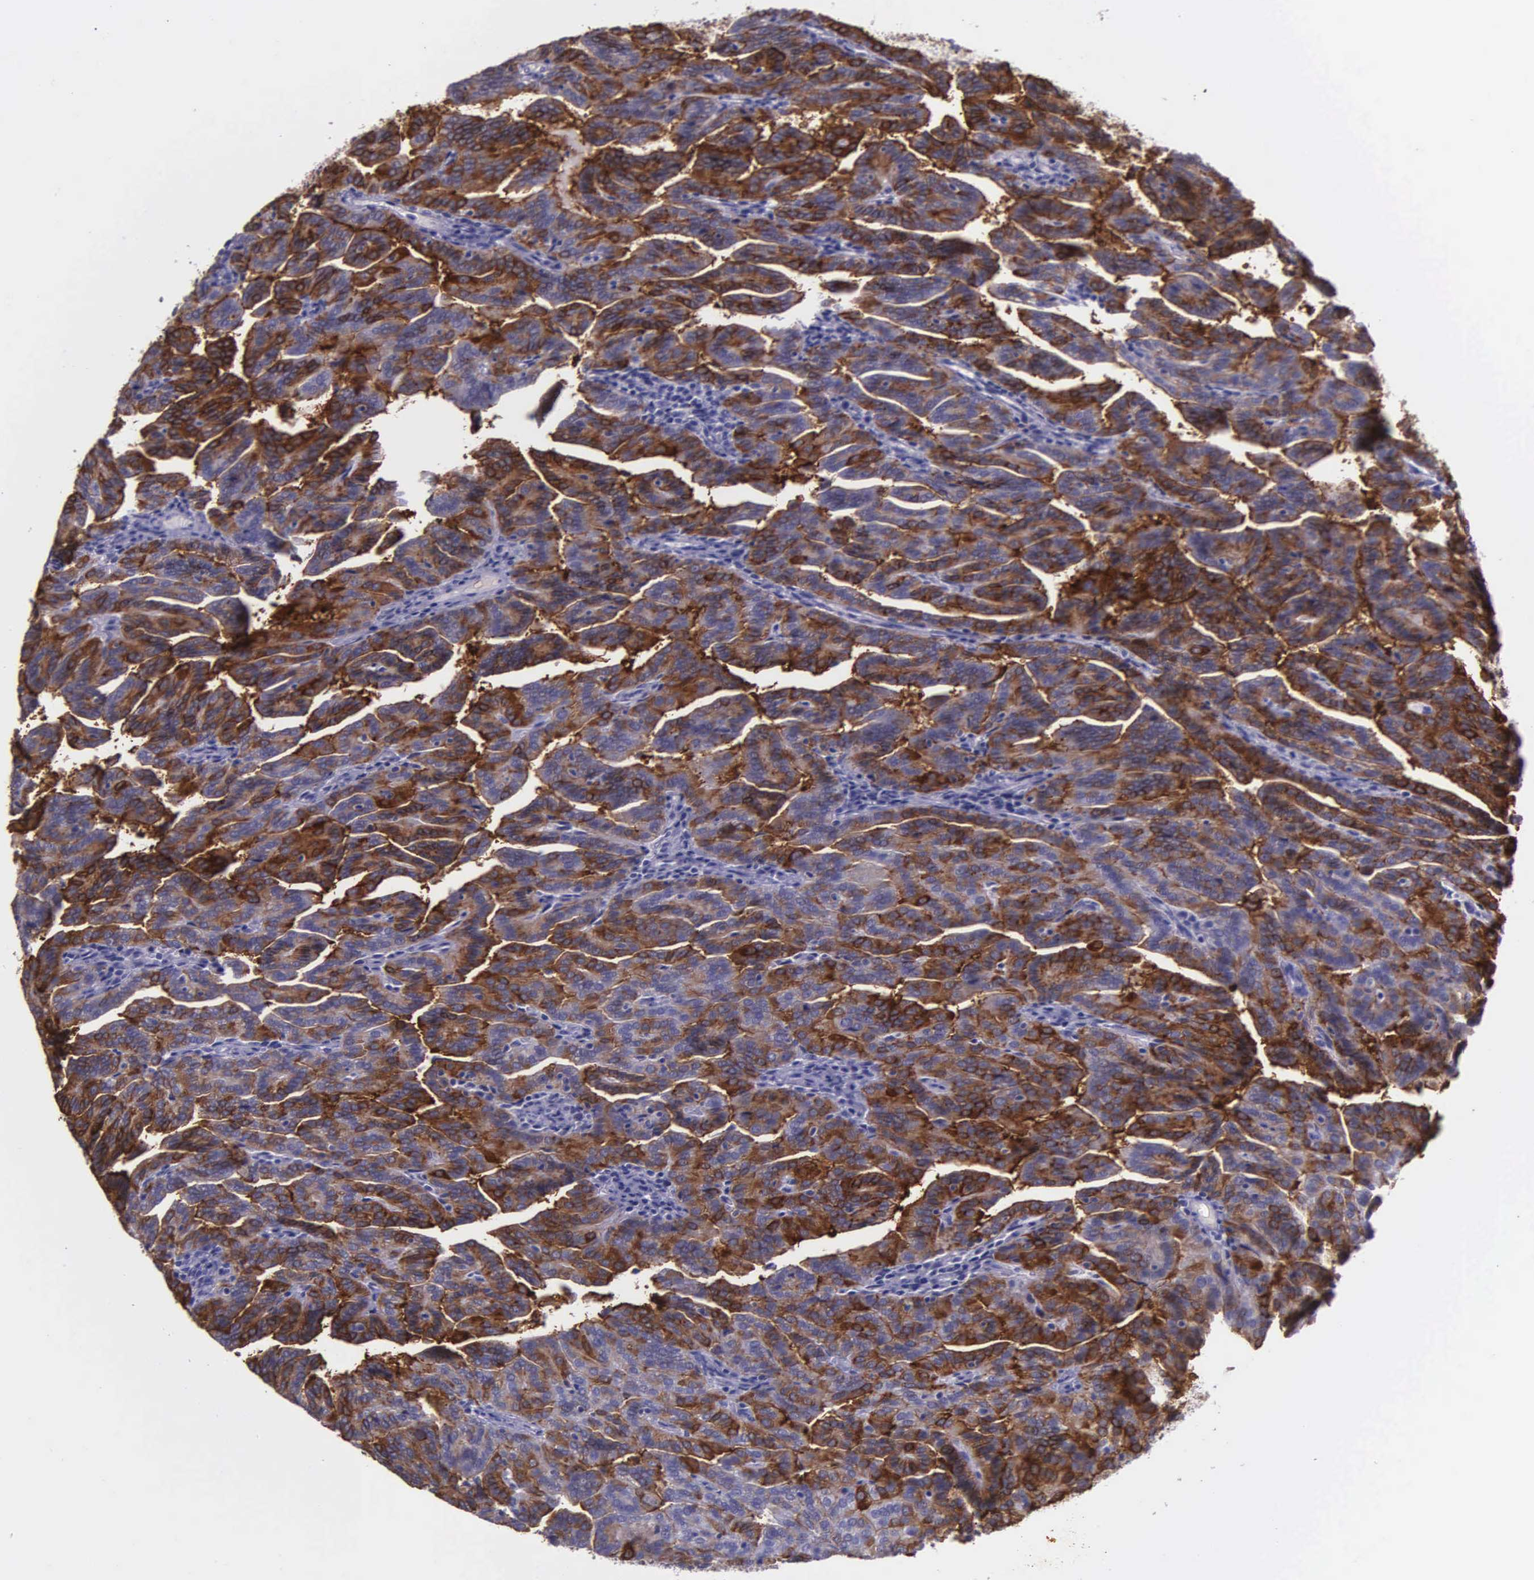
{"staining": {"intensity": "strong", "quantity": ">75%", "location": "cytoplasmic/membranous"}, "tissue": "renal cancer", "cell_type": "Tumor cells", "image_type": "cancer", "snomed": [{"axis": "morphology", "description": "Adenocarcinoma, NOS"}, {"axis": "topography", "description": "Kidney"}], "caption": "Immunohistochemical staining of human renal cancer (adenocarcinoma) exhibits high levels of strong cytoplasmic/membranous expression in approximately >75% of tumor cells.", "gene": "AHNAK2", "patient": {"sex": "male", "age": 61}}